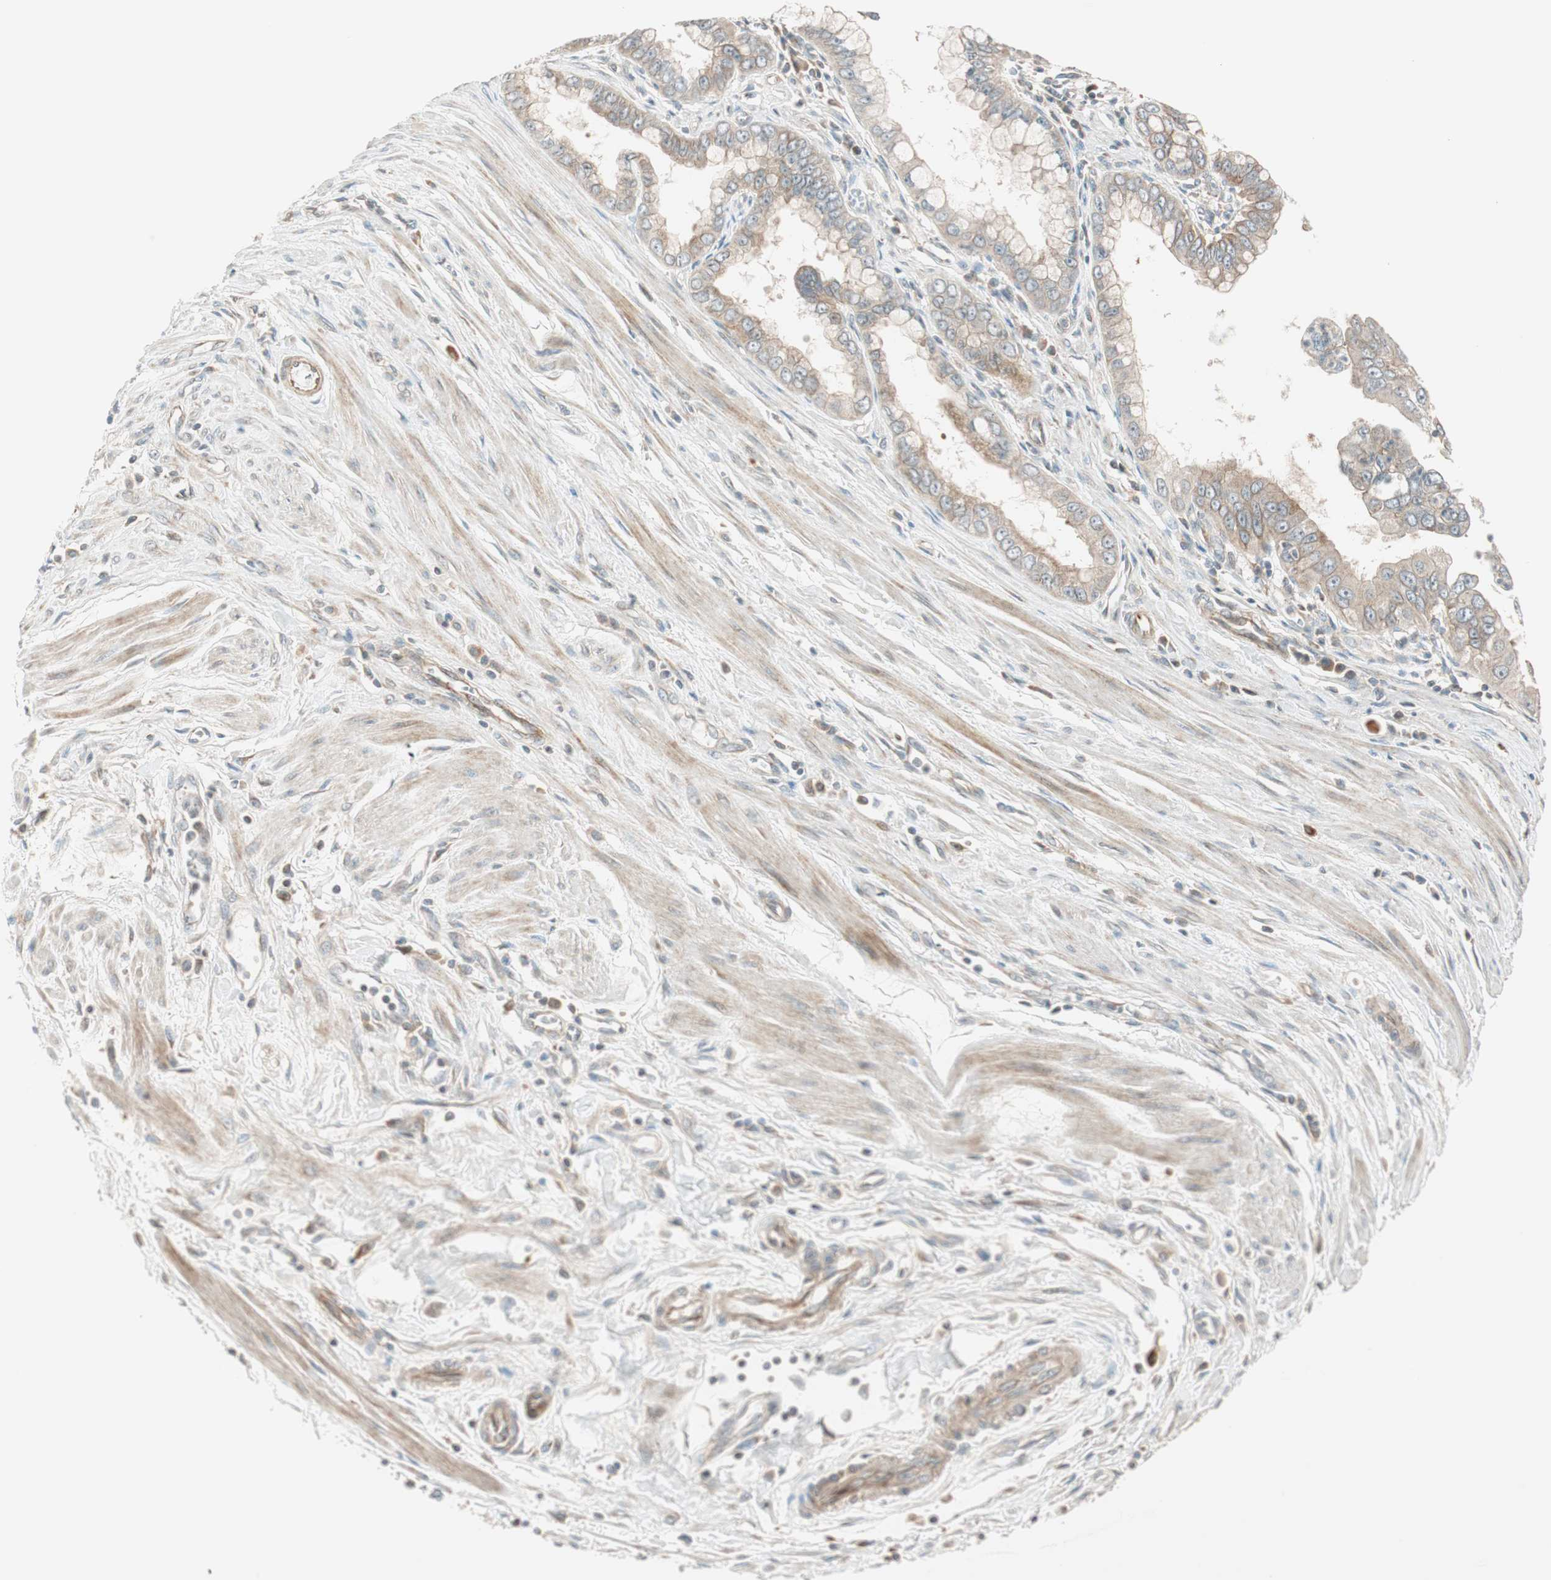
{"staining": {"intensity": "strong", "quantity": "25%-75%", "location": "cytoplasmic/membranous"}, "tissue": "pancreatic cancer", "cell_type": "Tumor cells", "image_type": "cancer", "snomed": [{"axis": "morphology", "description": "Normal tissue, NOS"}, {"axis": "topography", "description": "Lymph node"}], "caption": "IHC image of human pancreatic cancer stained for a protein (brown), which demonstrates high levels of strong cytoplasmic/membranous expression in approximately 25%-75% of tumor cells.", "gene": "ABI1", "patient": {"sex": "male", "age": 50}}